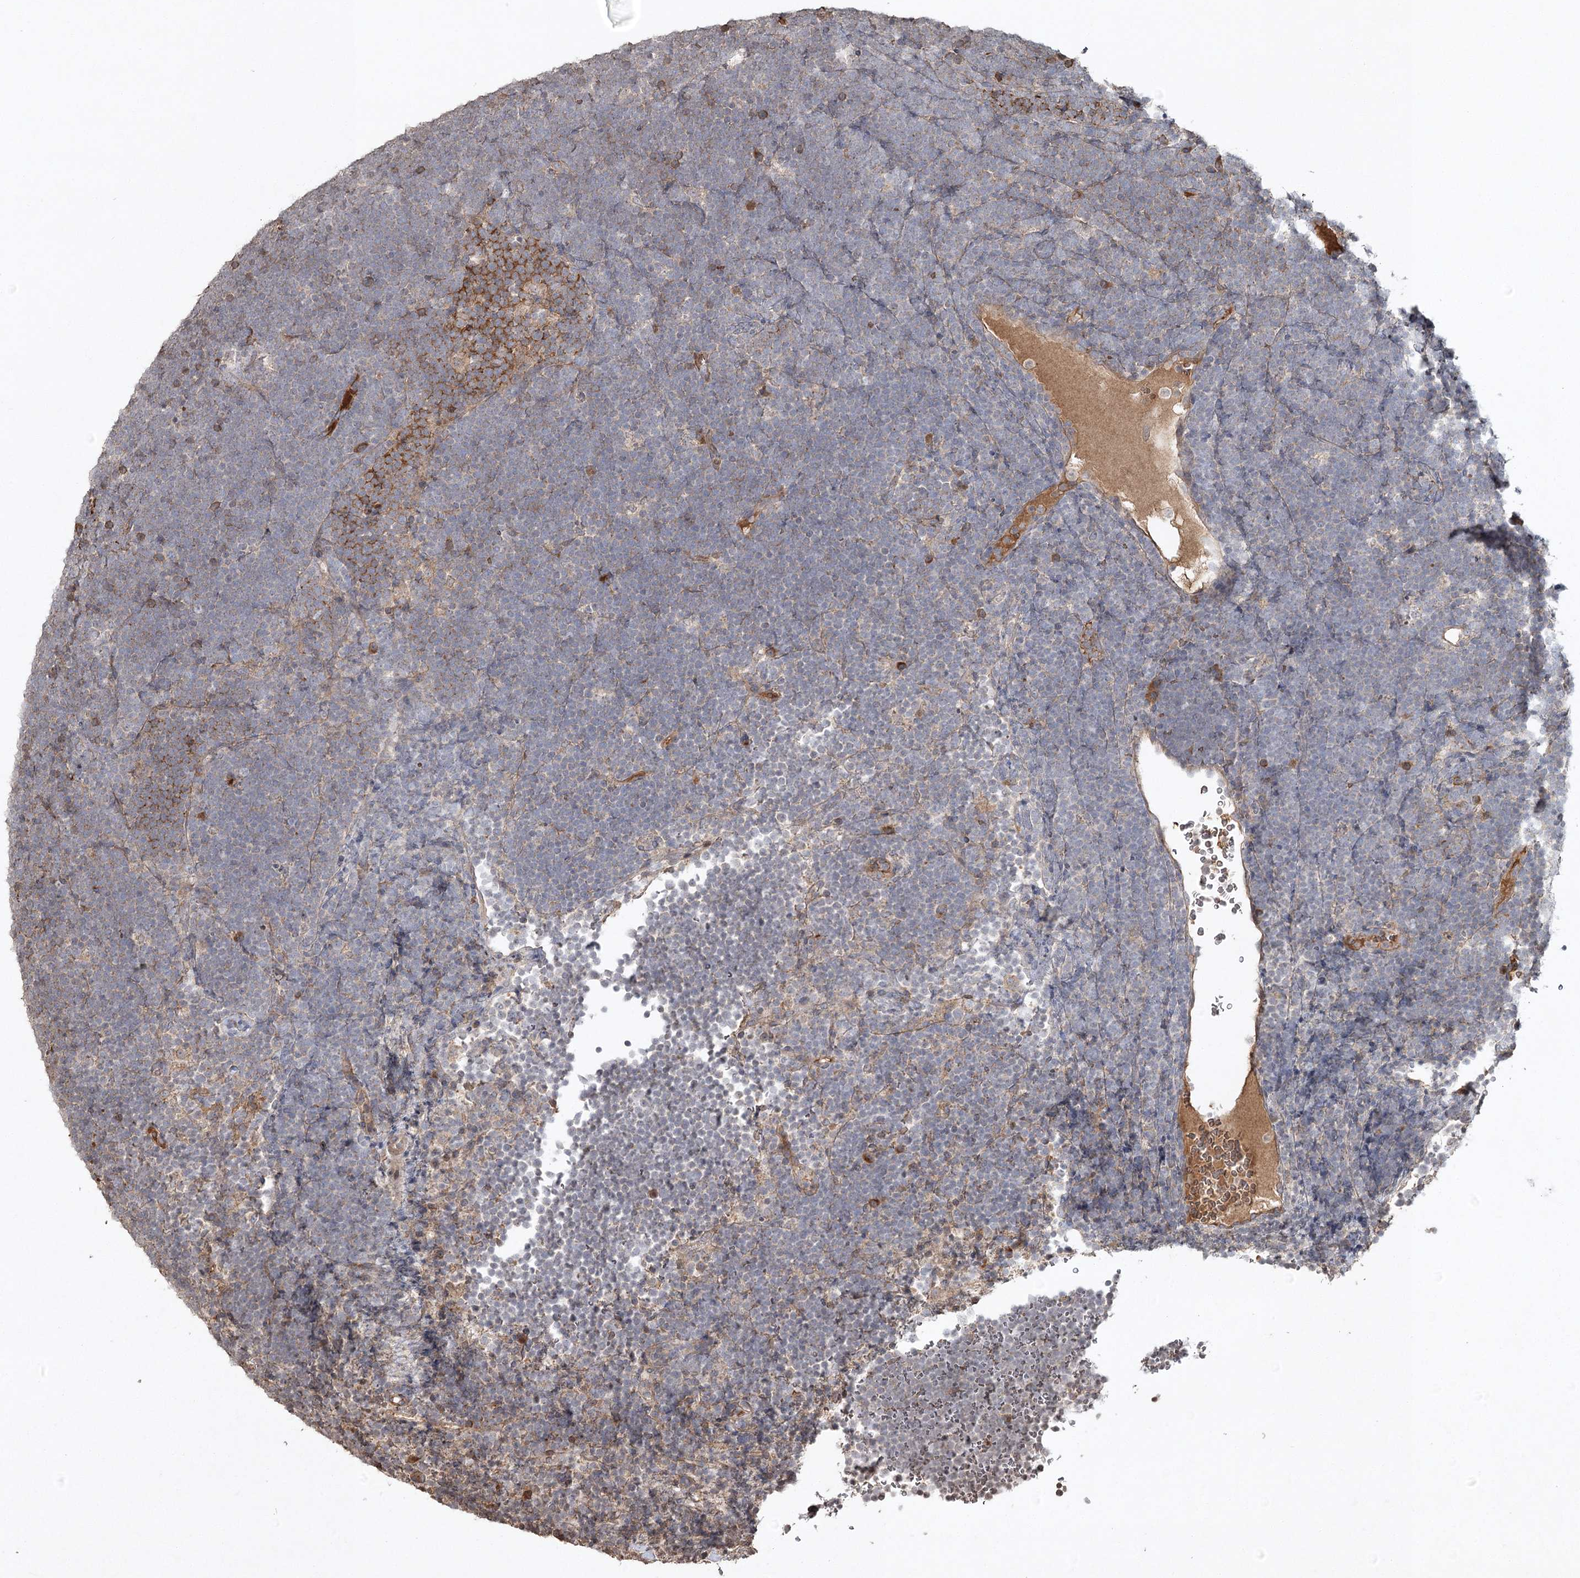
{"staining": {"intensity": "moderate", "quantity": "<25%", "location": "cytoplasmic/membranous"}, "tissue": "lymphoma", "cell_type": "Tumor cells", "image_type": "cancer", "snomed": [{"axis": "morphology", "description": "Malignant lymphoma, non-Hodgkin's type, High grade"}, {"axis": "topography", "description": "Lymph node"}], "caption": "A high-resolution image shows immunohistochemistry staining of lymphoma, which shows moderate cytoplasmic/membranous positivity in approximately <25% of tumor cells.", "gene": "CYP2B6", "patient": {"sex": "male", "age": 13}}